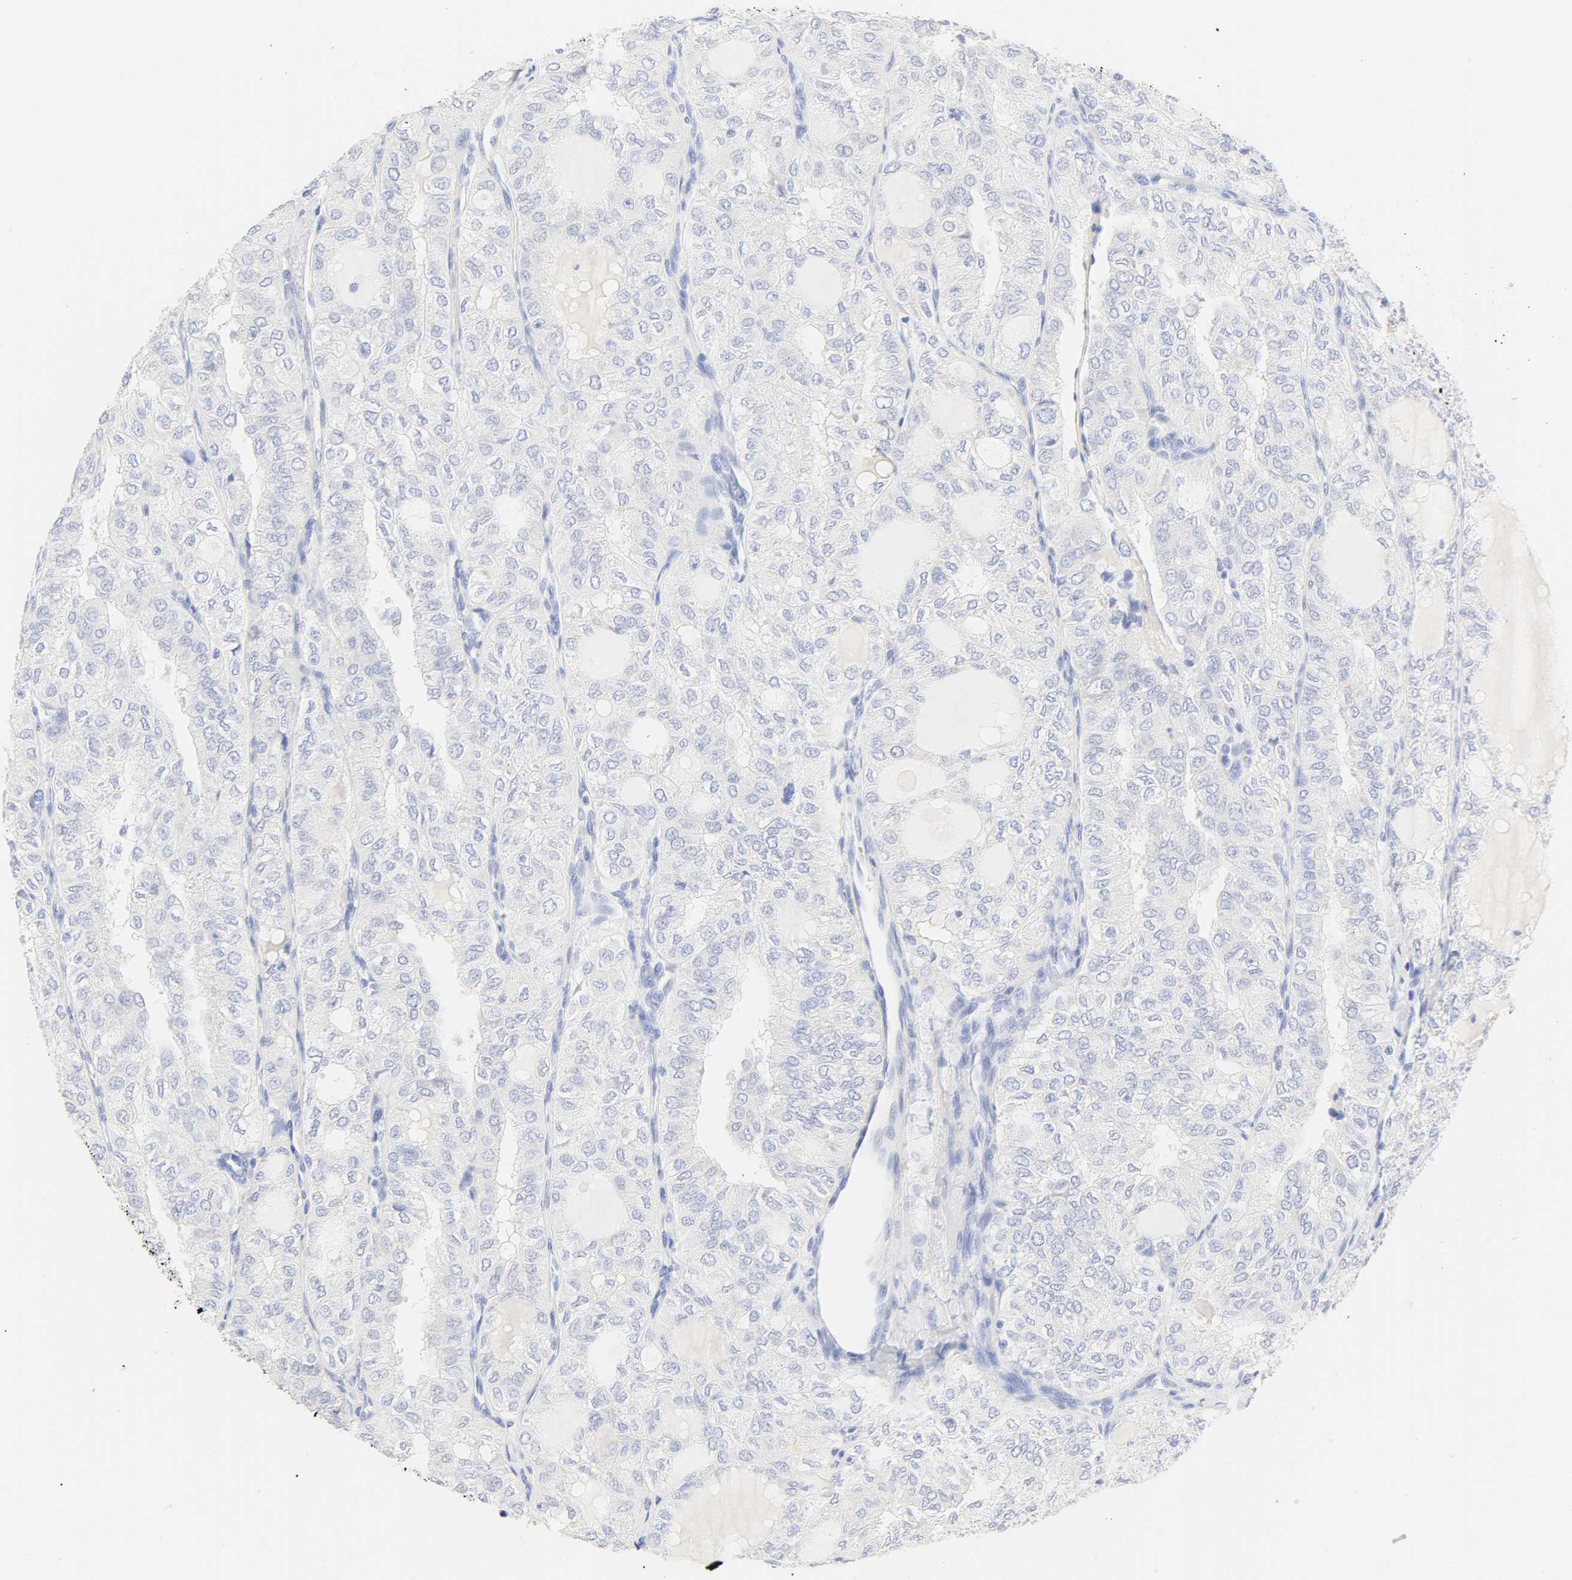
{"staining": {"intensity": "negative", "quantity": "none", "location": "none"}, "tissue": "thyroid cancer", "cell_type": "Tumor cells", "image_type": "cancer", "snomed": [{"axis": "morphology", "description": "Follicular adenoma carcinoma, NOS"}, {"axis": "topography", "description": "Thyroid gland"}], "caption": "An immunohistochemistry (IHC) micrograph of thyroid follicular adenoma carcinoma is shown. There is no staining in tumor cells of thyroid follicular adenoma carcinoma. The staining was performed using DAB (3,3'-diaminobenzidine) to visualize the protein expression in brown, while the nuclei were stained in blue with hematoxylin (Magnification: 20x).", "gene": "SLCO1B3", "patient": {"sex": "male", "age": 75}}